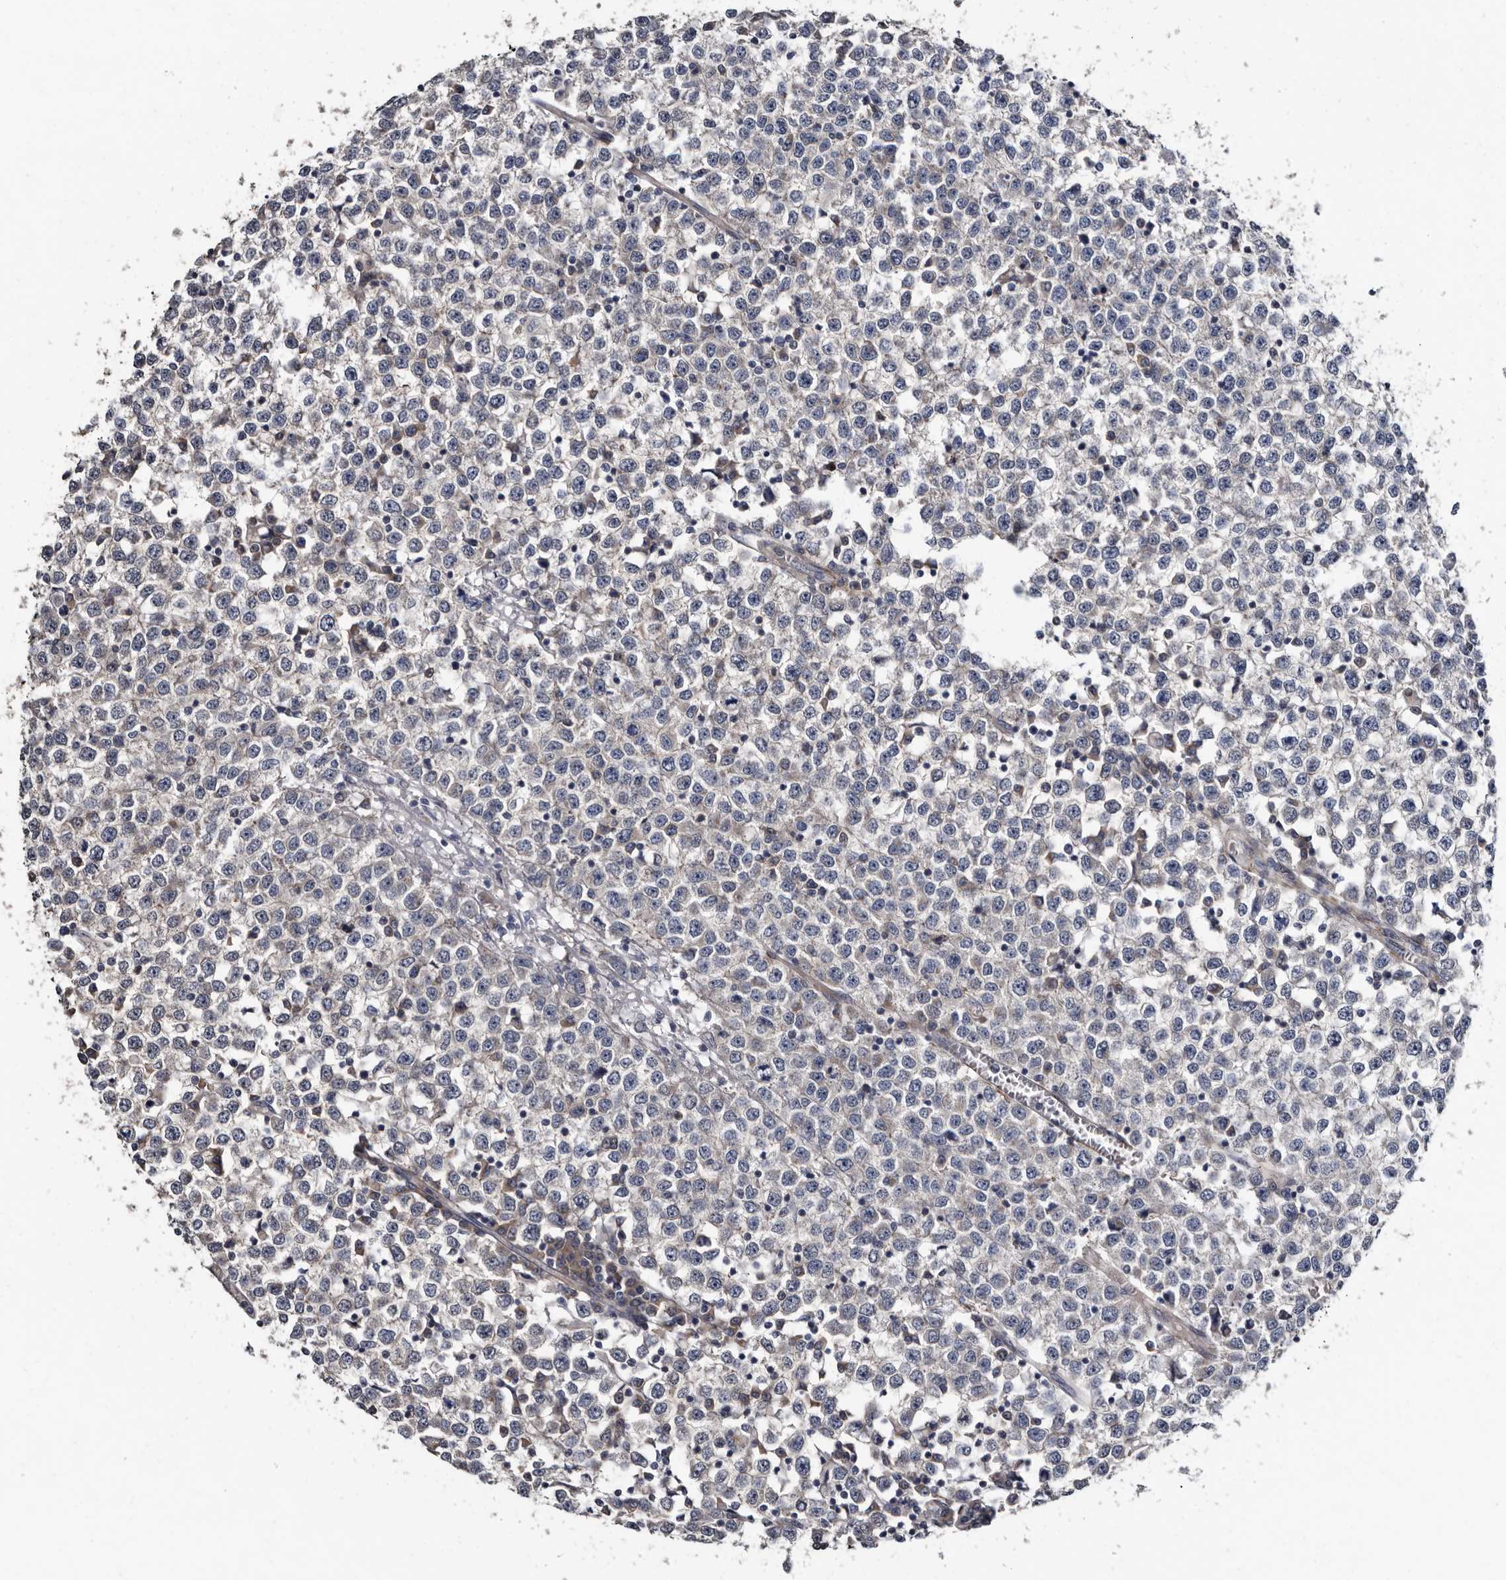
{"staining": {"intensity": "negative", "quantity": "none", "location": "none"}, "tissue": "testis cancer", "cell_type": "Tumor cells", "image_type": "cancer", "snomed": [{"axis": "morphology", "description": "Seminoma, NOS"}, {"axis": "topography", "description": "Testis"}], "caption": "Tumor cells show no significant protein expression in testis cancer. (DAB IHC with hematoxylin counter stain).", "gene": "IARS1", "patient": {"sex": "male", "age": 65}}